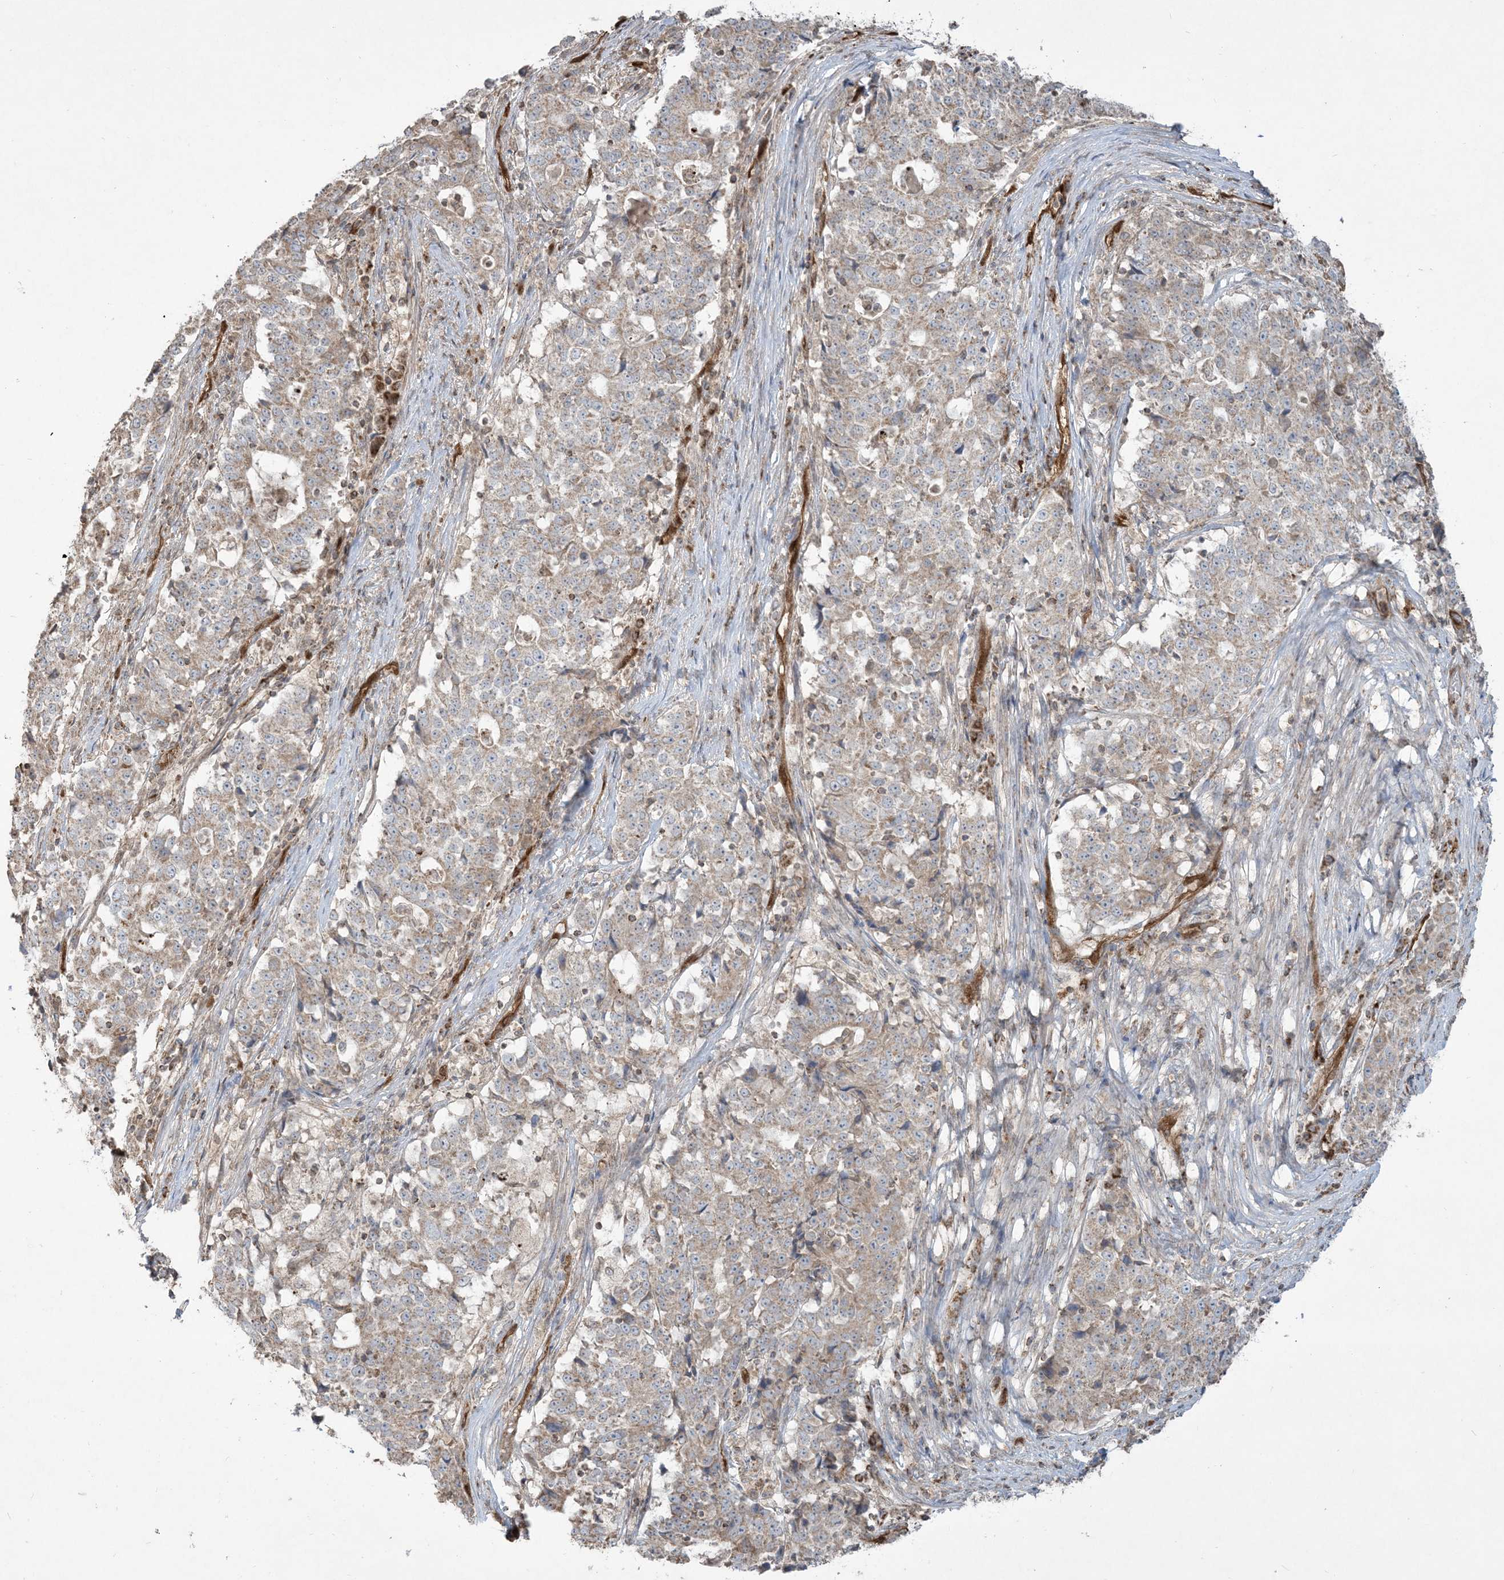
{"staining": {"intensity": "weak", "quantity": "25%-75%", "location": "cytoplasmic/membranous"}, "tissue": "stomach cancer", "cell_type": "Tumor cells", "image_type": "cancer", "snomed": [{"axis": "morphology", "description": "Adenocarcinoma, NOS"}, {"axis": "topography", "description": "Stomach"}], "caption": "Stomach adenocarcinoma tissue exhibits weak cytoplasmic/membranous positivity in approximately 25%-75% of tumor cells (DAB (3,3'-diaminobenzidine) IHC with brightfield microscopy, high magnification).", "gene": "PPM1F", "patient": {"sex": "male", "age": 59}}